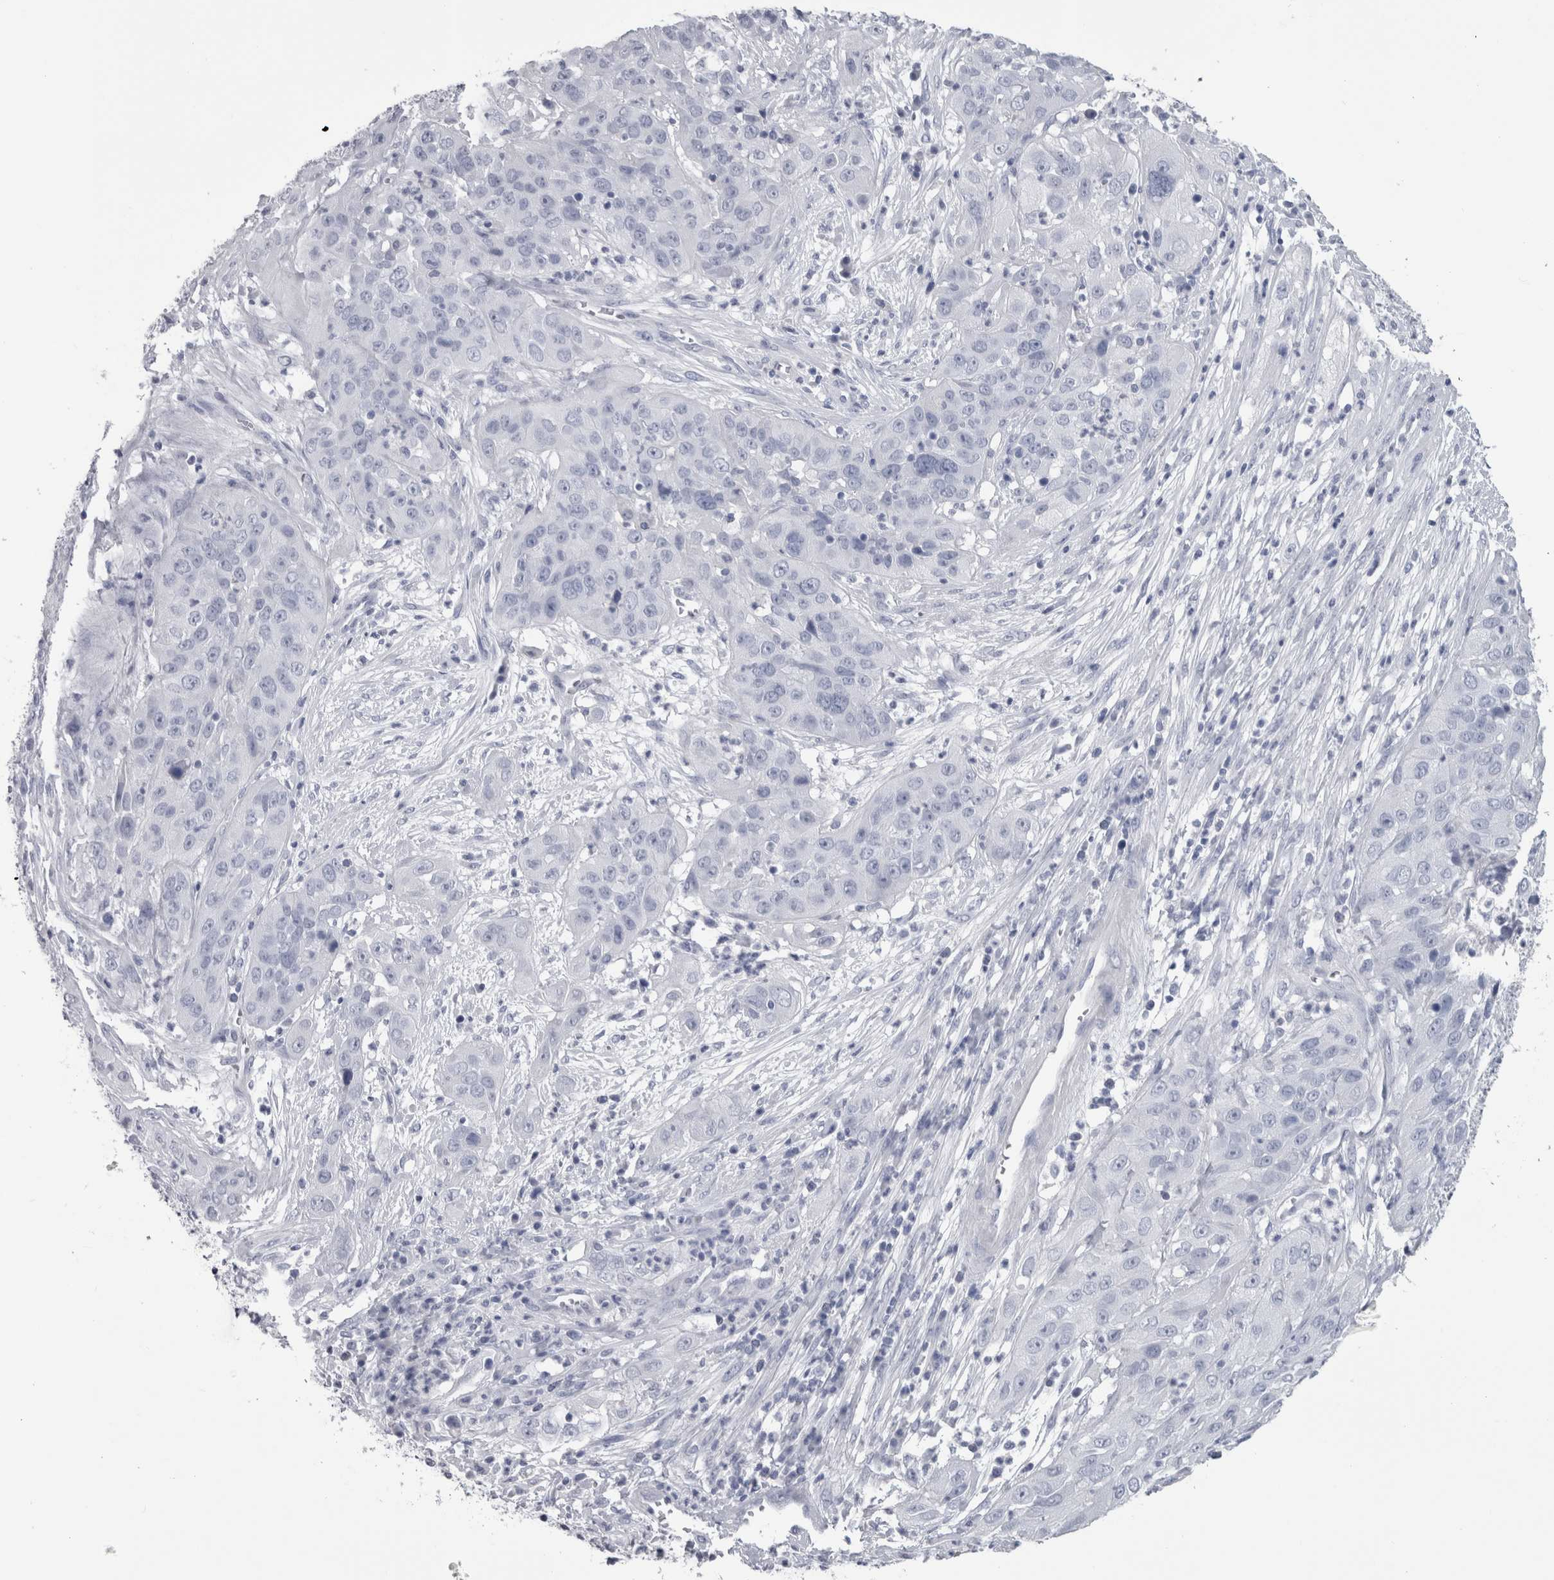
{"staining": {"intensity": "negative", "quantity": "none", "location": "none"}, "tissue": "cervical cancer", "cell_type": "Tumor cells", "image_type": "cancer", "snomed": [{"axis": "morphology", "description": "Squamous cell carcinoma, NOS"}, {"axis": "topography", "description": "Cervix"}], "caption": "IHC image of human cervical cancer stained for a protein (brown), which shows no expression in tumor cells.", "gene": "PTH", "patient": {"sex": "female", "age": 32}}